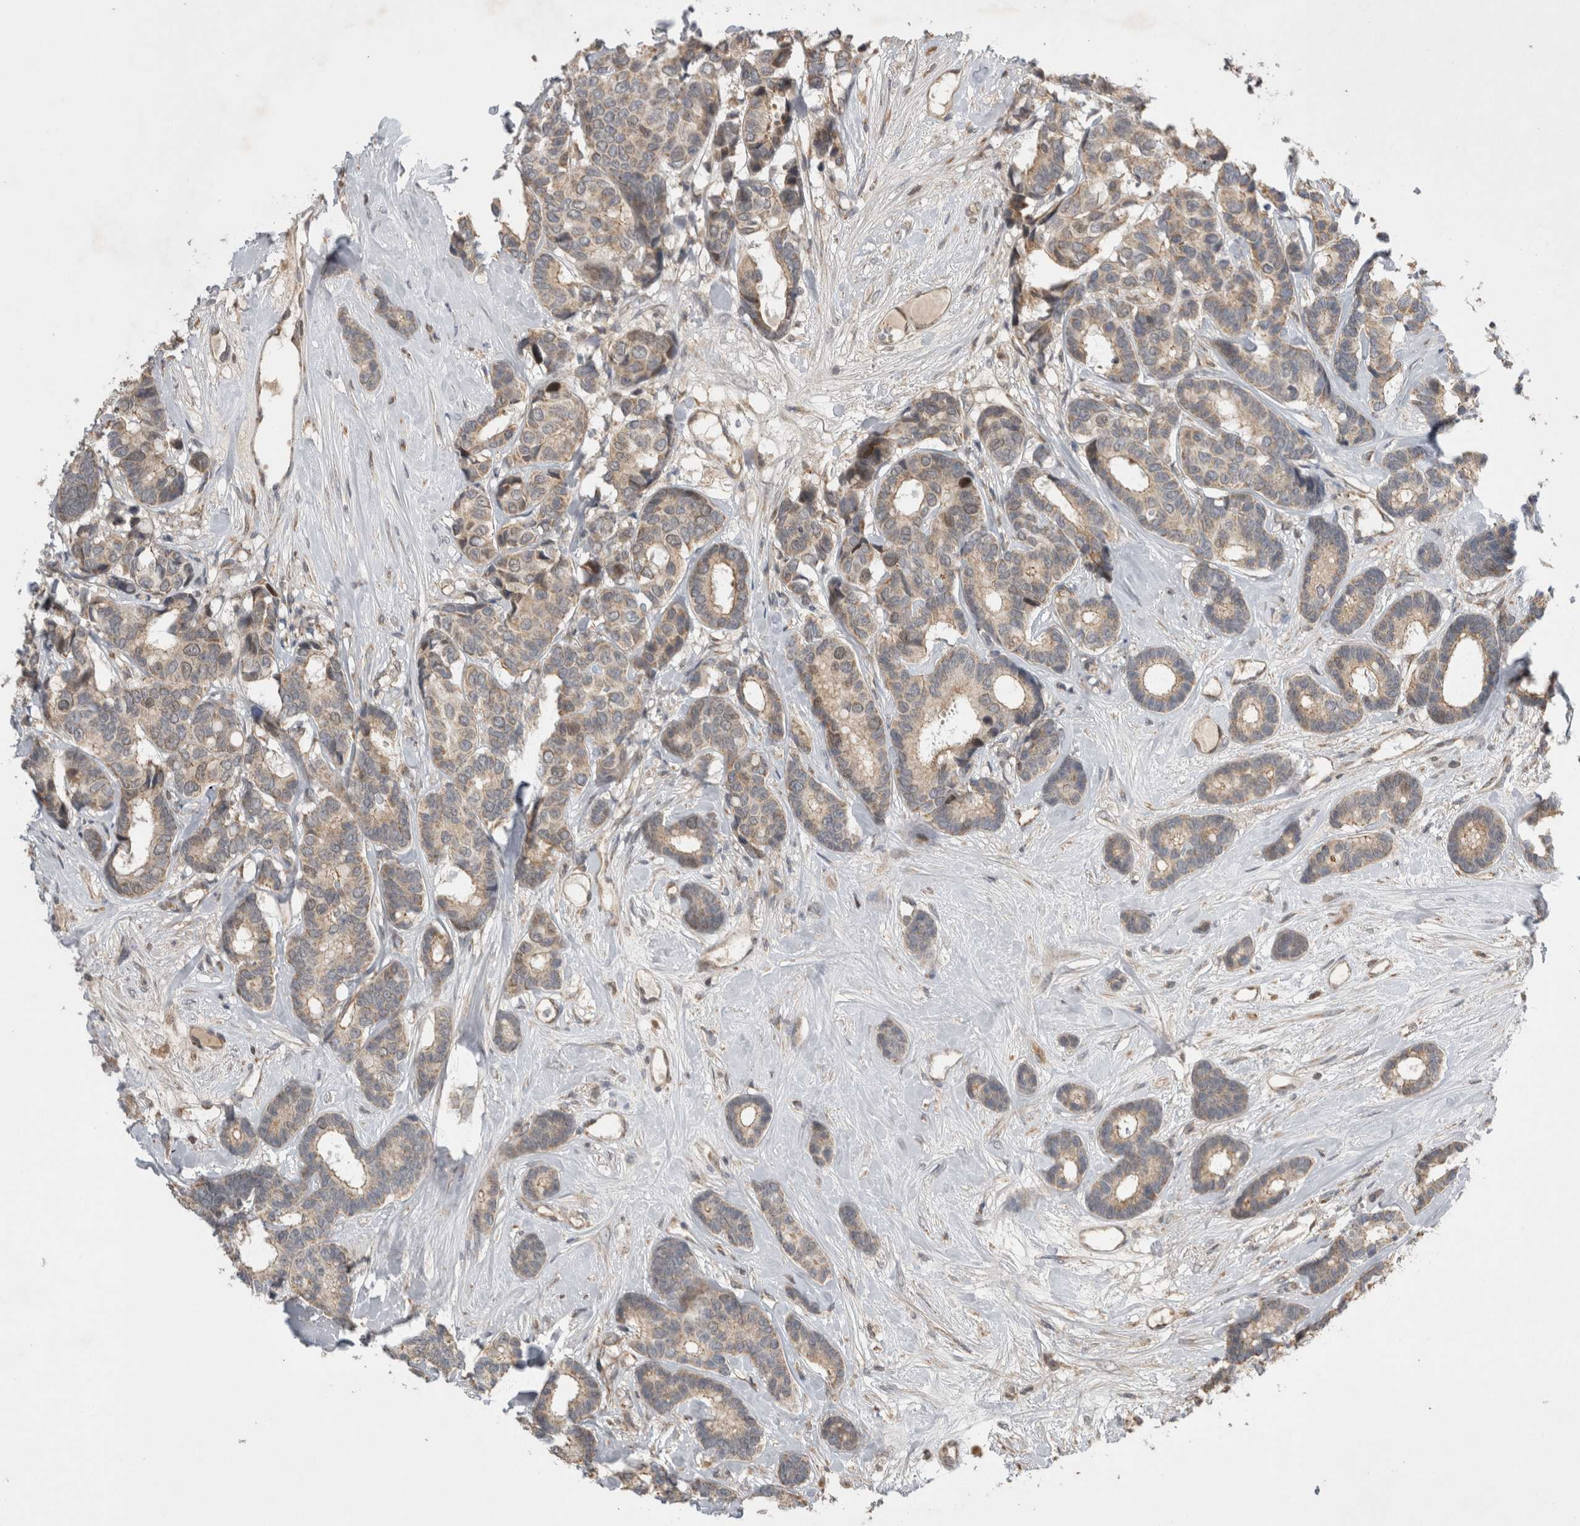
{"staining": {"intensity": "weak", "quantity": "<25%", "location": "cytoplasmic/membranous"}, "tissue": "breast cancer", "cell_type": "Tumor cells", "image_type": "cancer", "snomed": [{"axis": "morphology", "description": "Duct carcinoma"}, {"axis": "topography", "description": "Breast"}], "caption": "An IHC photomicrograph of breast cancer (infiltrating ductal carcinoma) is shown. There is no staining in tumor cells of breast cancer (infiltrating ductal carcinoma). The staining was performed using DAB (3,3'-diaminobenzidine) to visualize the protein expression in brown, while the nuclei were stained in blue with hematoxylin (Magnification: 20x).", "gene": "KCNIP1", "patient": {"sex": "female", "age": 87}}